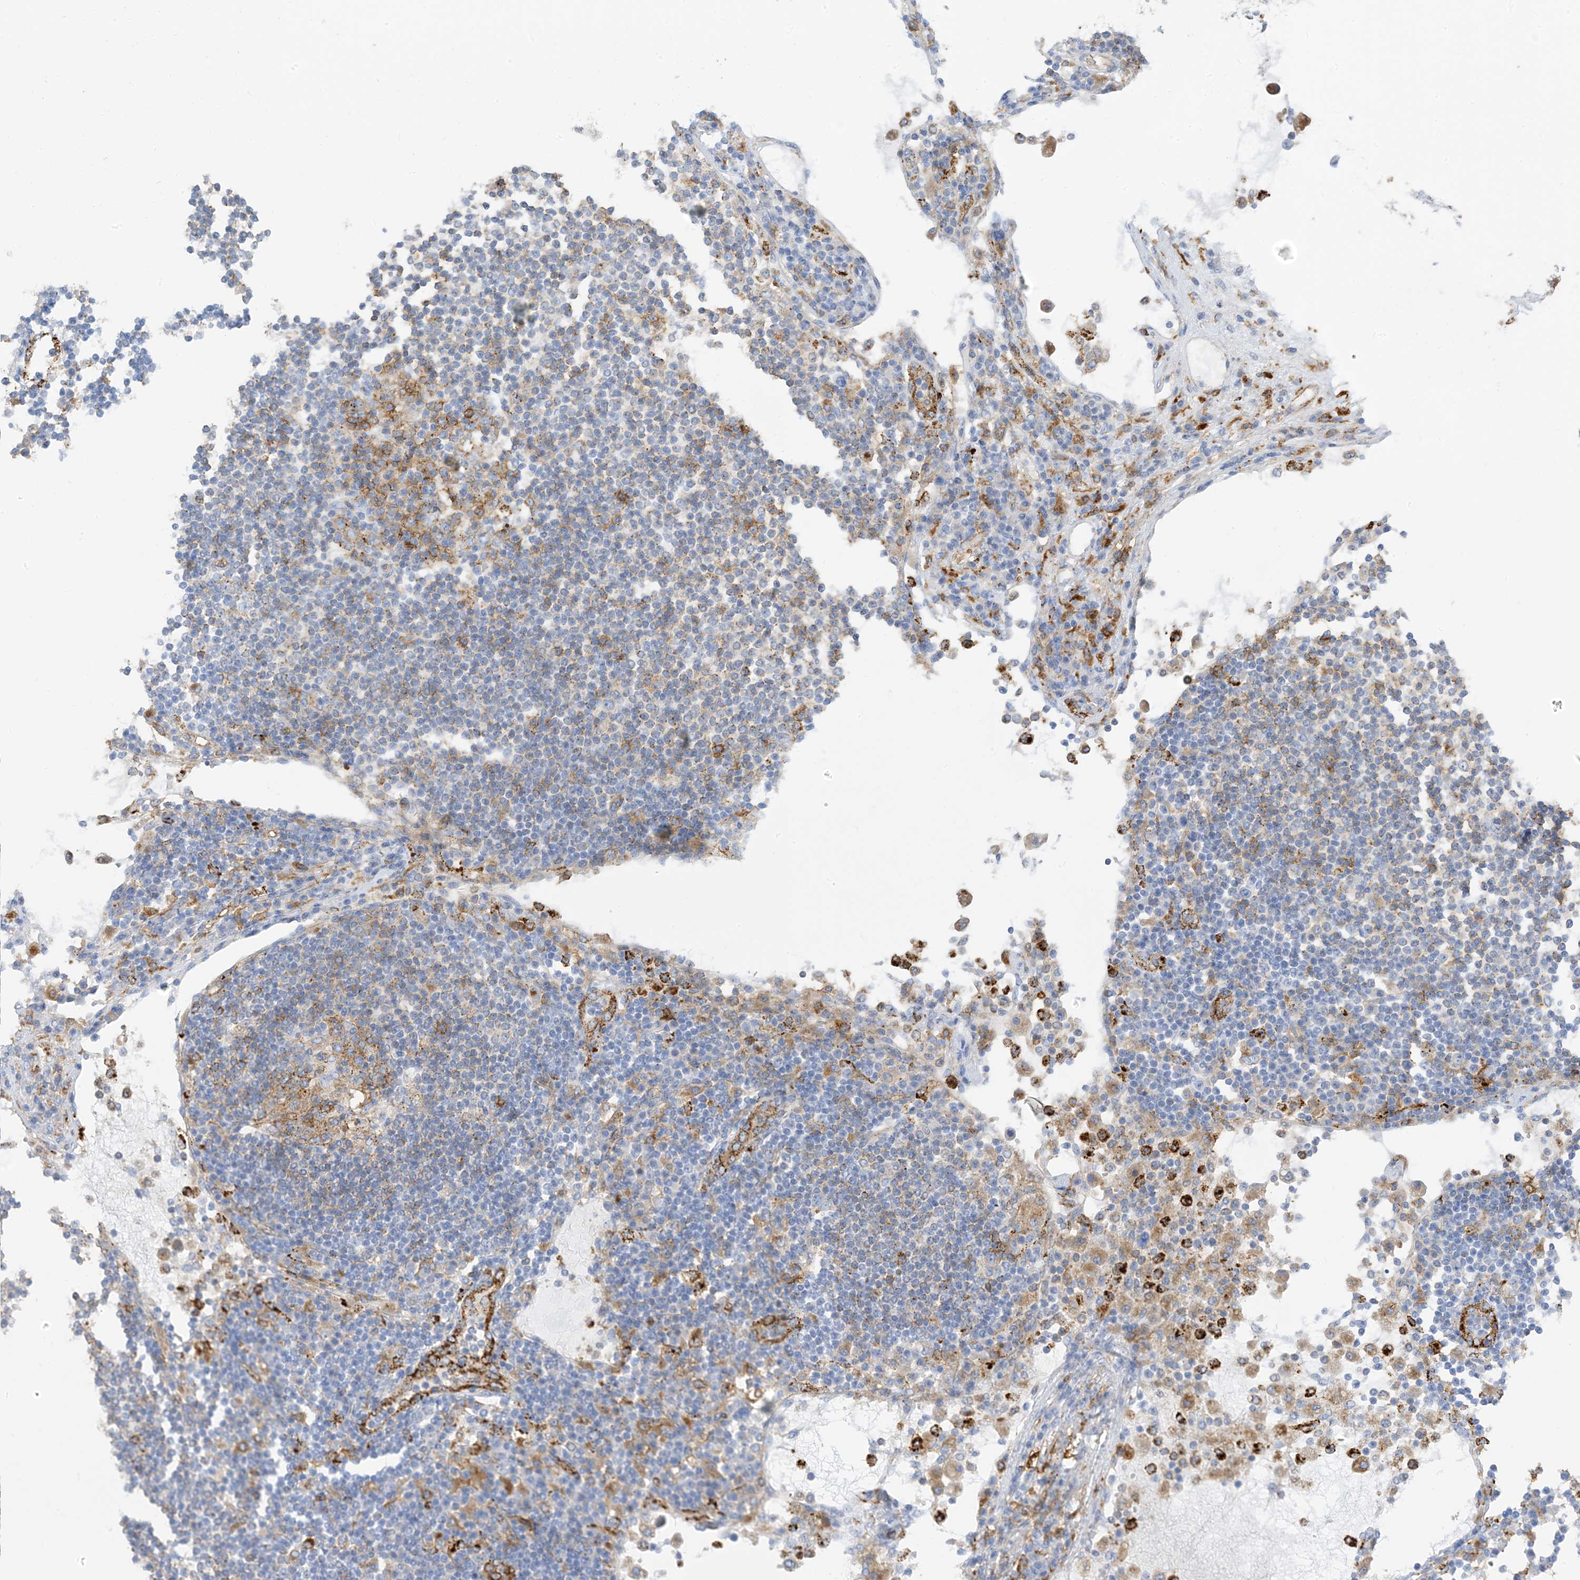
{"staining": {"intensity": "moderate", "quantity": "25%-75%", "location": "cytoplasmic/membranous"}, "tissue": "lymph node", "cell_type": "Germinal center cells", "image_type": "normal", "snomed": [{"axis": "morphology", "description": "Normal tissue, NOS"}, {"axis": "topography", "description": "Lymph node"}], "caption": "Approximately 25%-75% of germinal center cells in normal lymph node display moderate cytoplasmic/membranous protein staining as visualized by brown immunohistochemical staining.", "gene": "DPH3", "patient": {"sex": "female", "age": 53}}